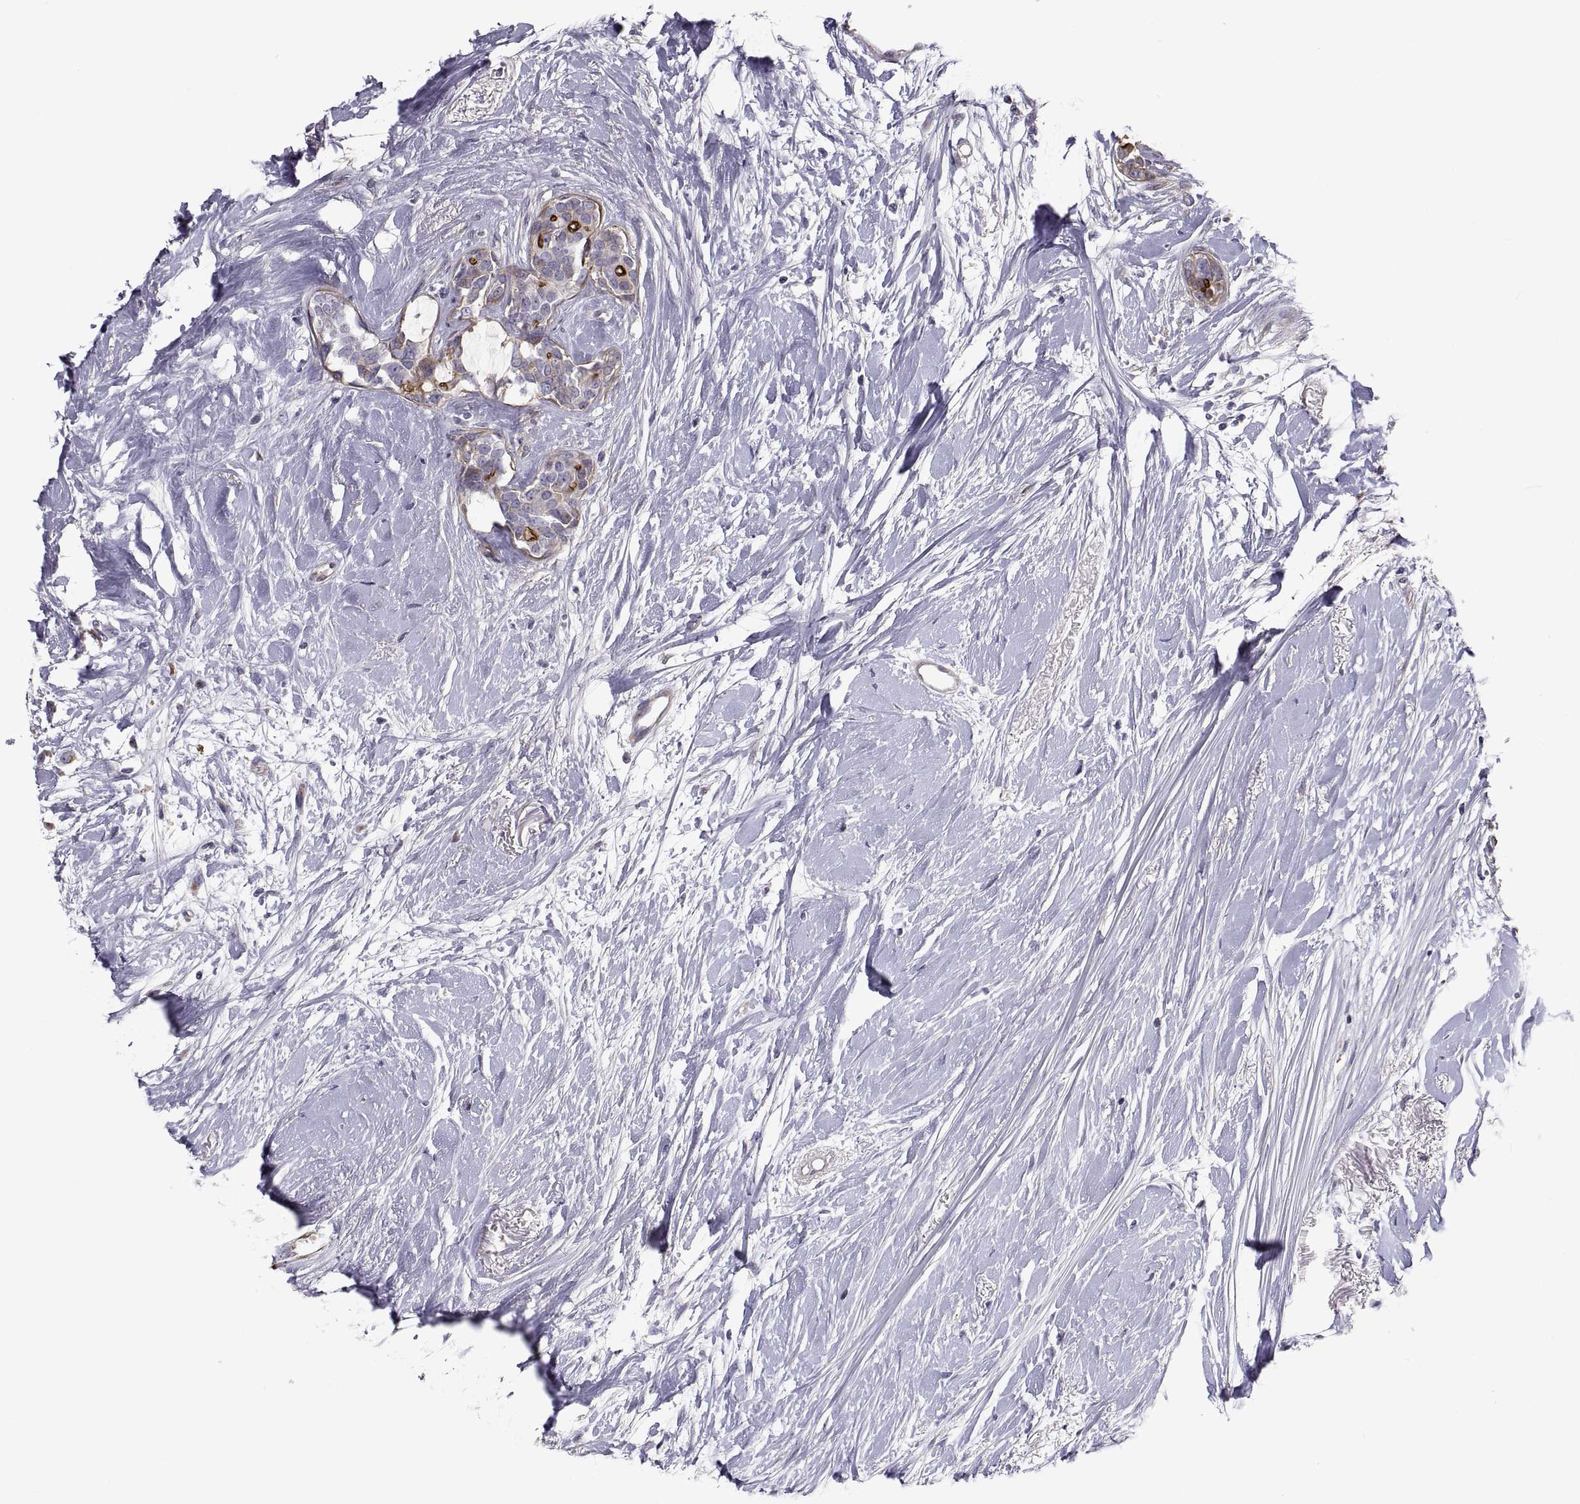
{"staining": {"intensity": "strong", "quantity": "25%-75%", "location": "cytoplasmic/membranous"}, "tissue": "breast cancer", "cell_type": "Tumor cells", "image_type": "cancer", "snomed": [{"axis": "morphology", "description": "Duct carcinoma"}, {"axis": "topography", "description": "Breast"}], "caption": "A photomicrograph of human breast invasive ductal carcinoma stained for a protein reveals strong cytoplasmic/membranous brown staining in tumor cells. Immunohistochemistry stains the protein of interest in brown and the nuclei are stained blue.", "gene": "ANO1", "patient": {"sex": "female", "age": 40}}